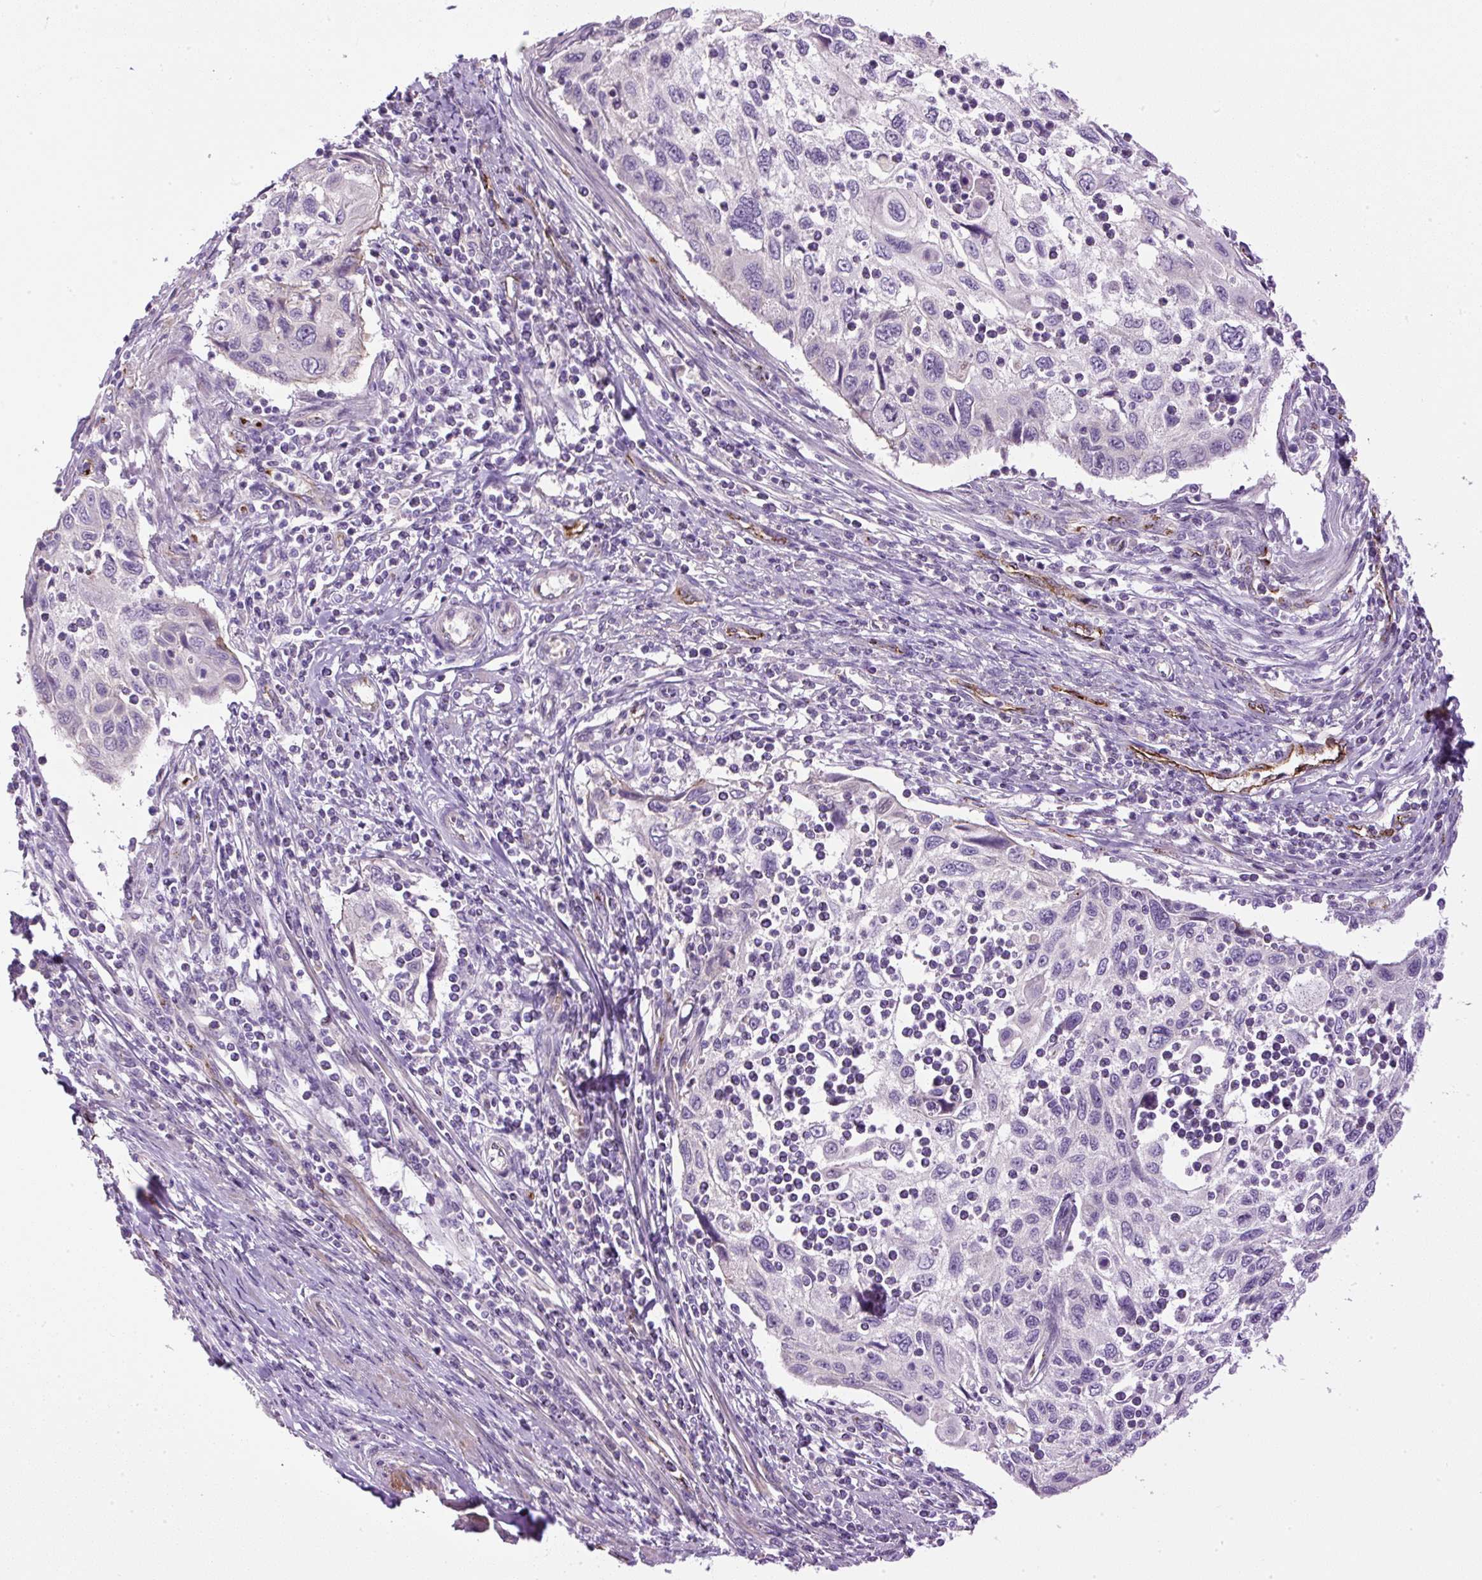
{"staining": {"intensity": "negative", "quantity": "none", "location": "none"}, "tissue": "cervical cancer", "cell_type": "Tumor cells", "image_type": "cancer", "snomed": [{"axis": "morphology", "description": "Squamous cell carcinoma, NOS"}, {"axis": "topography", "description": "Cervix"}], "caption": "The image reveals no staining of tumor cells in cervical cancer.", "gene": "LEFTY2", "patient": {"sex": "female", "age": 70}}